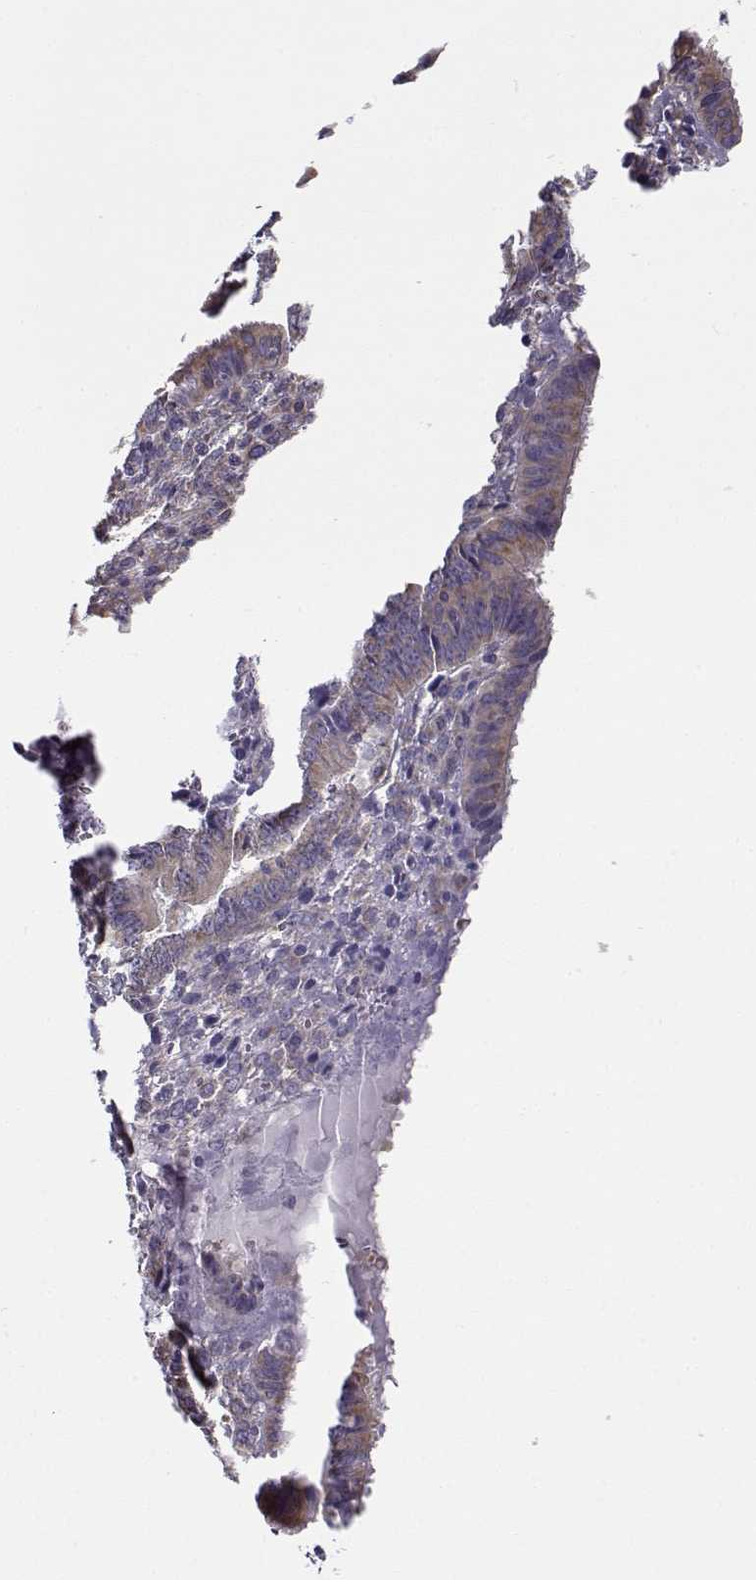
{"staining": {"intensity": "negative", "quantity": "none", "location": "none"}, "tissue": "endometrium", "cell_type": "Cells in endometrial stroma", "image_type": "normal", "snomed": [{"axis": "morphology", "description": "Normal tissue, NOS"}, {"axis": "topography", "description": "Endometrium"}], "caption": "Human endometrium stained for a protein using immunohistochemistry displays no expression in cells in endometrial stroma.", "gene": "BEND6", "patient": {"sex": "female", "age": 42}}